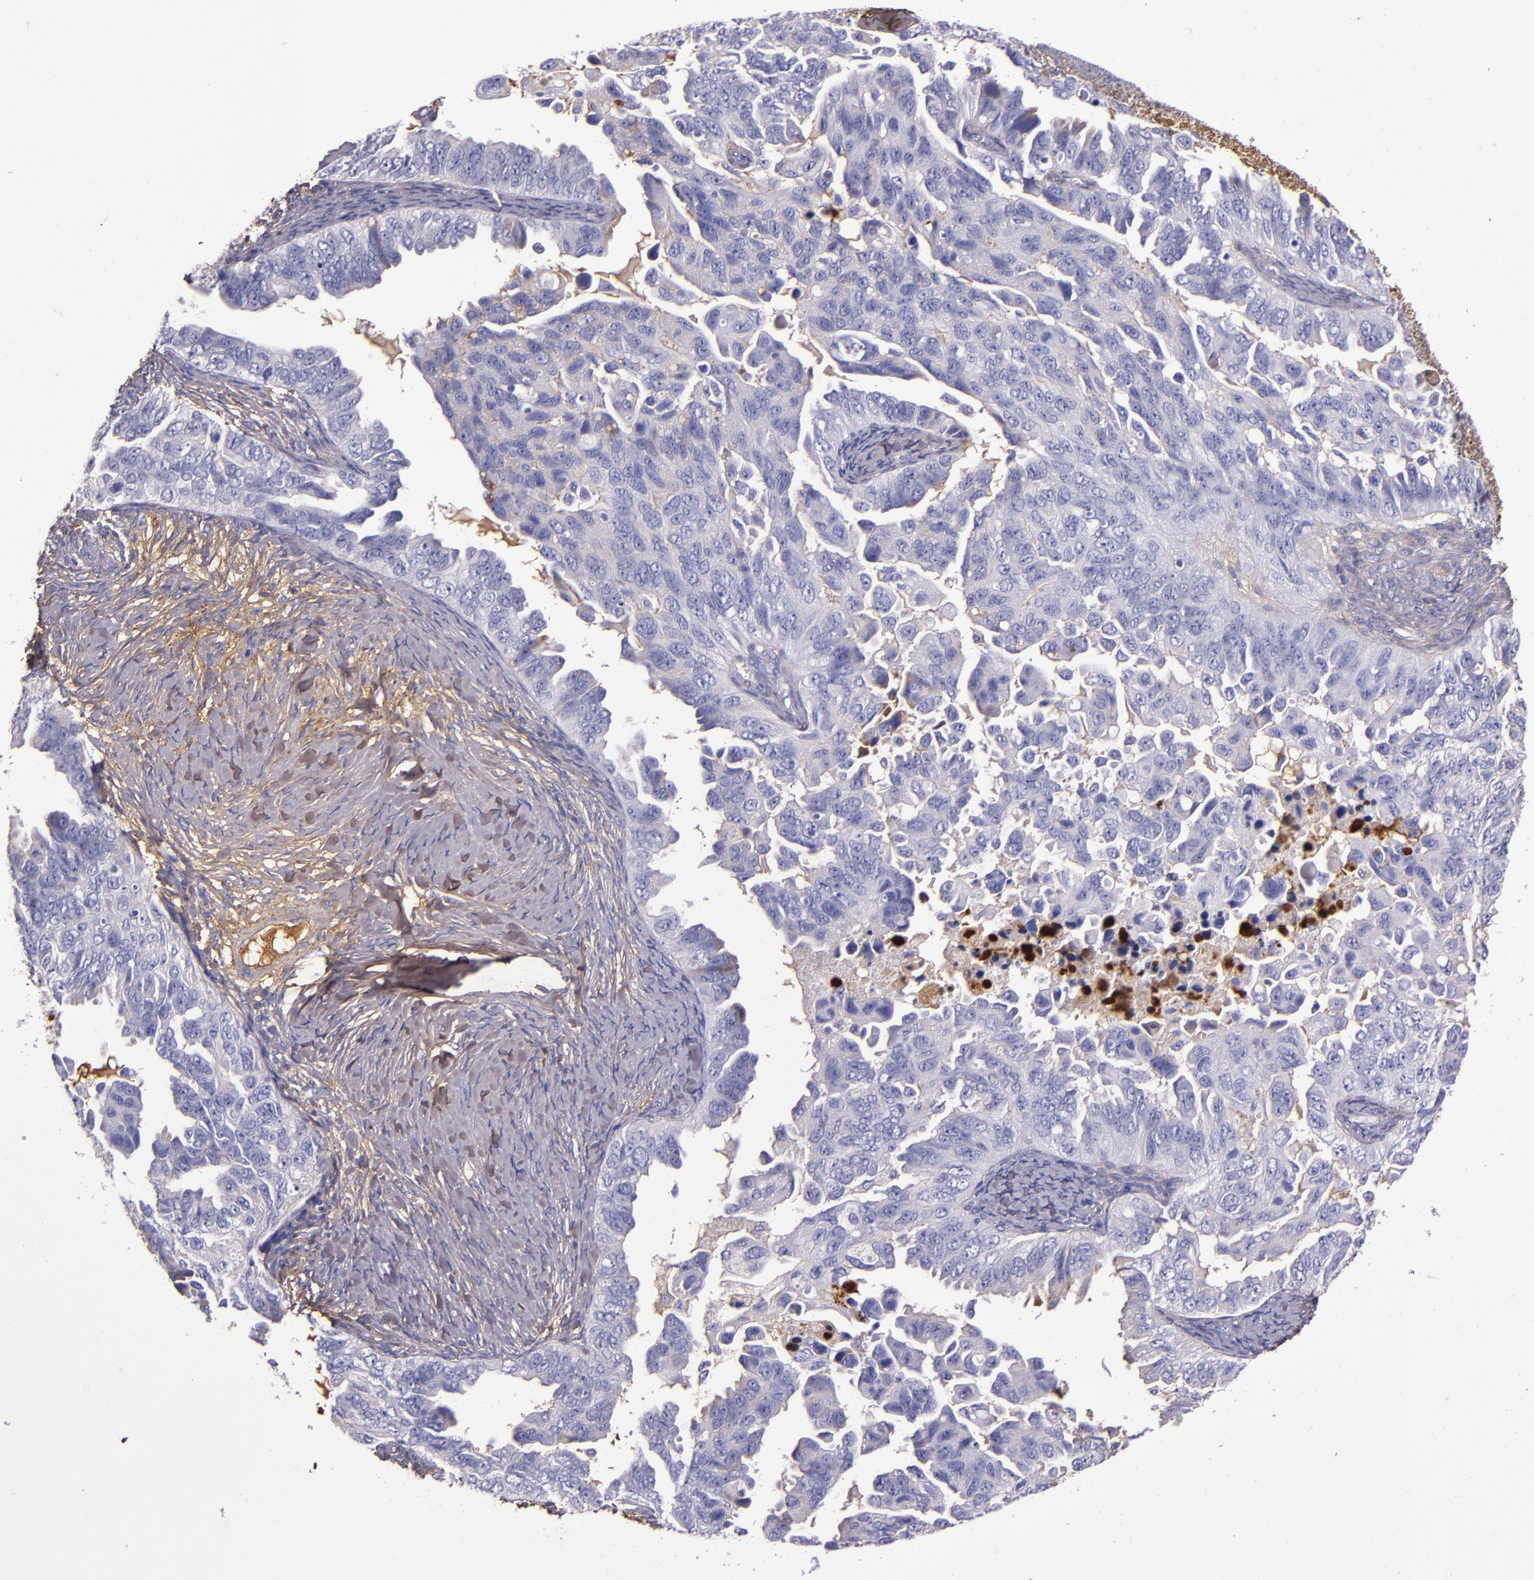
{"staining": {"intensity": "weak", "quantity": "<25%", "location": "cytoplasmic/membranous"}, "tissue": "ovarian cancer", "cell_type": "Tumor cells", "image_type": "cancer", "snomed": [{"axis": "morphology", "description": "Cystadenocarcinoma, serous, NOS"}, {"axis": "topography", "description": "Ovary"}], "caption": "Serous cystadenocarcinoma (ovarian) was stained to show a protein in brown. There is no significant positivity in tumor cells. The staining was performed using DAB to visualize the protein expression in brown, while the nuclei were stained in blue with hematoxylin (Magnification: 20x).", "gene": "CLEC3B", "patient": {"sex": "female", "age": 82}}